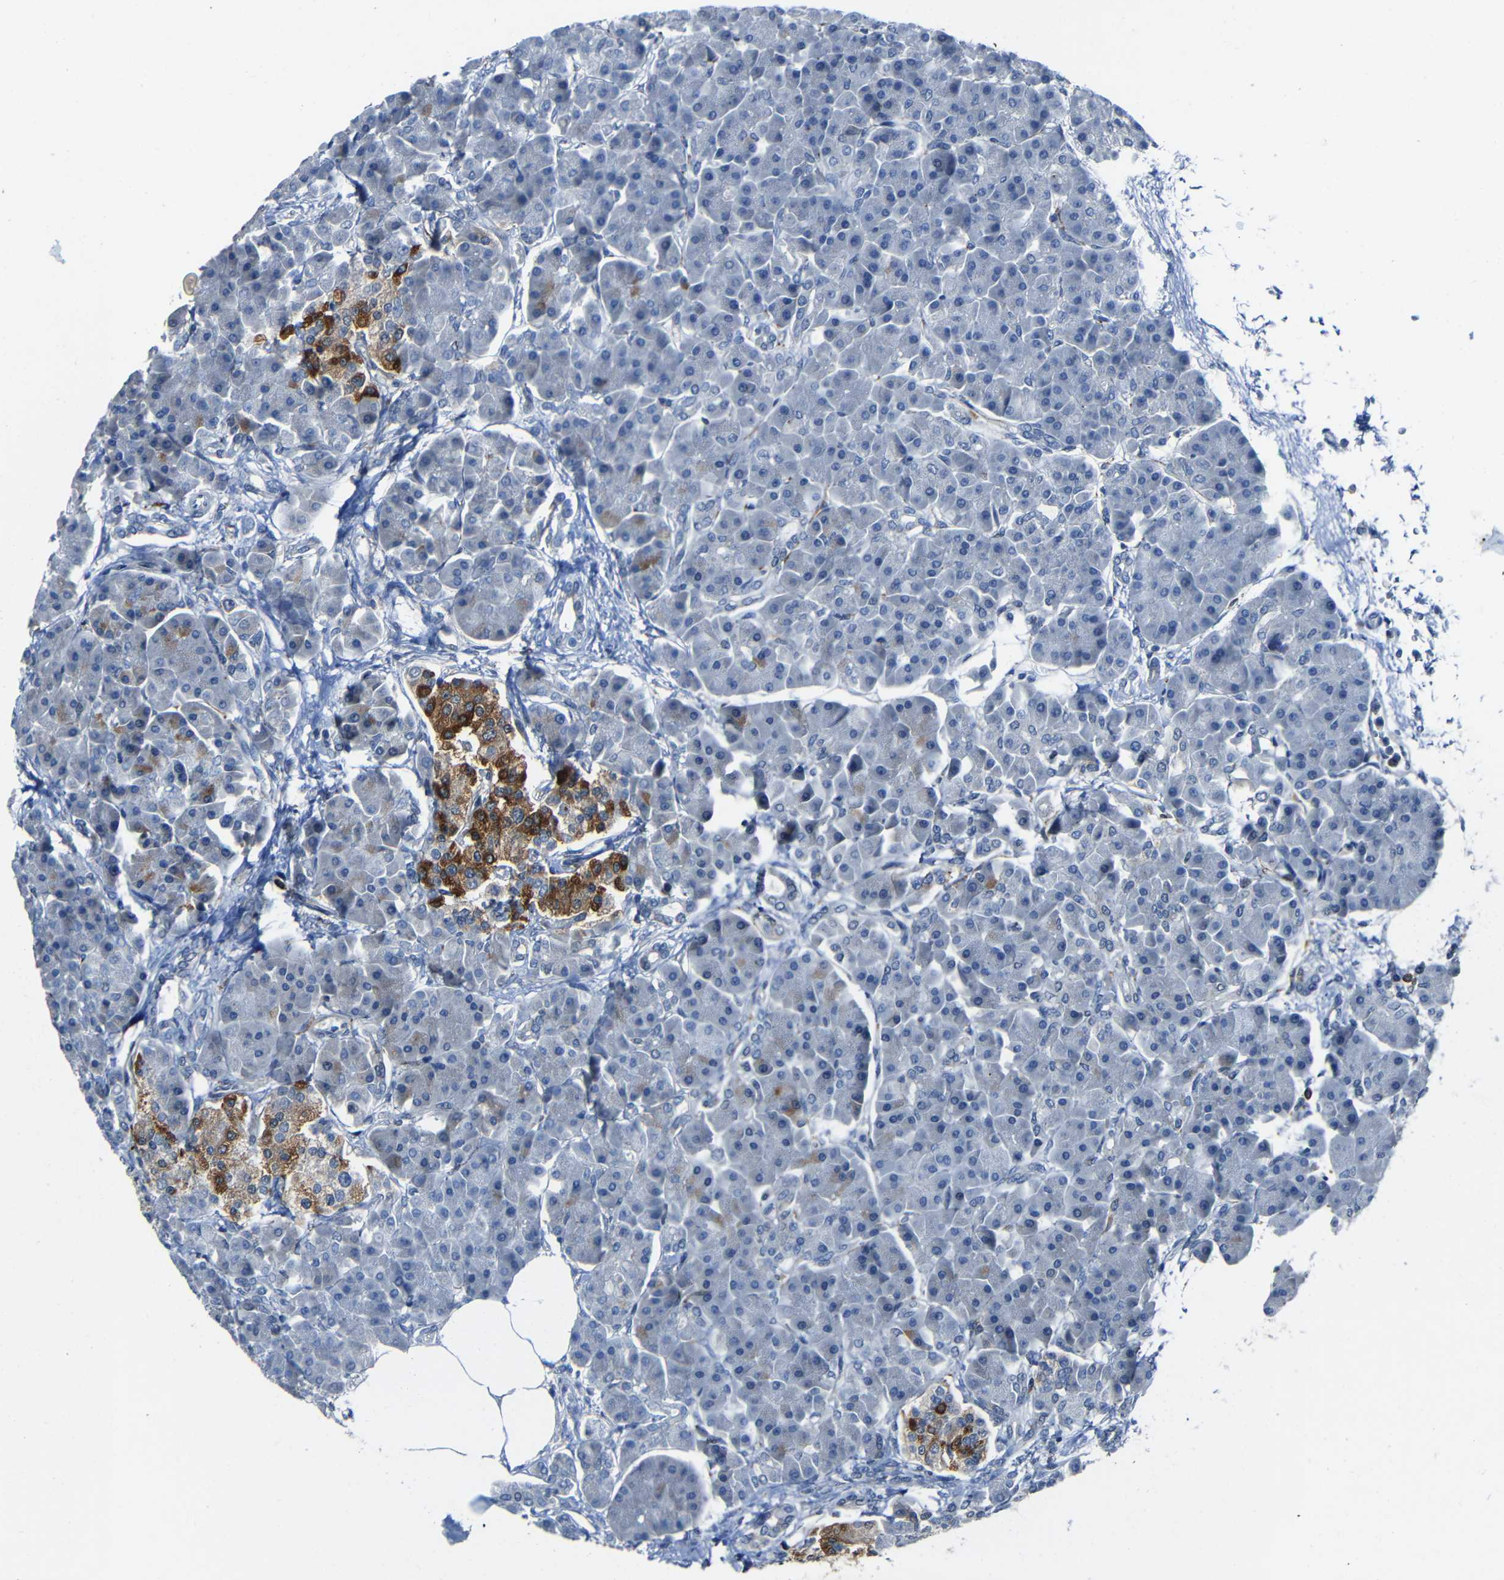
{"staining": {"intensity": "moderate", "quantity": "25%-75%", "location": "cytoplasmic/membranous"}, "tissue": "pancreas", "cell_type": "Exocrine glandular cells", "image_type": "normal", "snomed": [{"axis": "morphology", "description": "Normal tissue, NOS"}, {"axis": "topography", "description": "Pancreas"}], "caption": "Pancreas stained with immunohistochemistry exhibits moderate cytoplasmic/membranous staining in about 25%-75% of exocrine glandular cells. (brown staining indicates protein expression, while blue staining denotes nuclei).", "gene": "DNAJC5", "patient": {"sex": "female", "age": 70}}